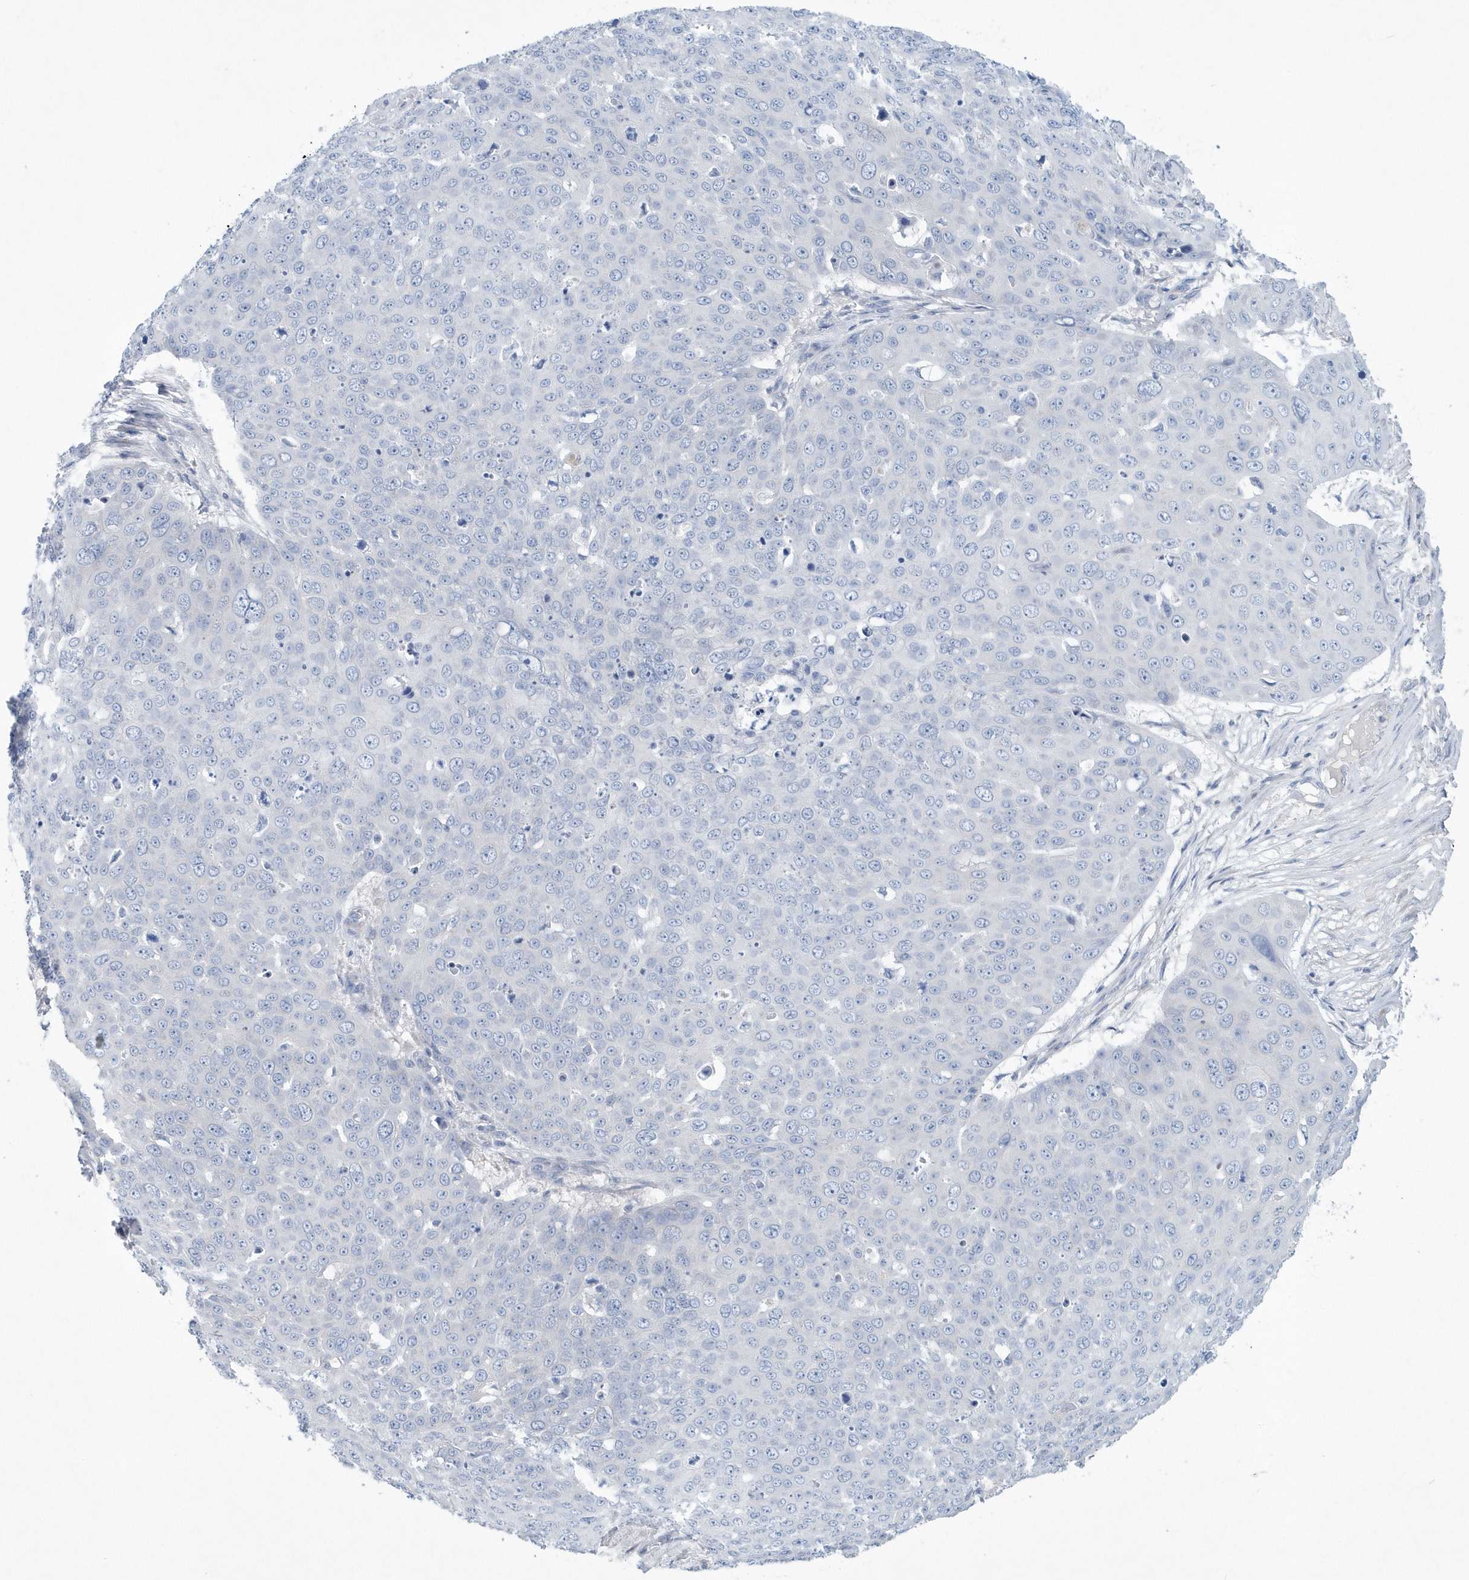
{"staining": {"intensity": "negative", "quantity": "none", "location": "none"}, "tissue": "skin cancer", "cell_type": "Tumor cells", "image_type": "cancer", "snomed": [{"axis": "morphology", "description": "Squamous cell carcinoma, NOS"}, {"axis": "topography", "description": "Skin"}], "caption": "The image reveals no significant staining in tumor cells of skin squamous cell carcinoma. (IHC, brightfield microscopy, high magnification).", "gene": "SPATA18", "patient": {"sex": "male", "age": 71}}